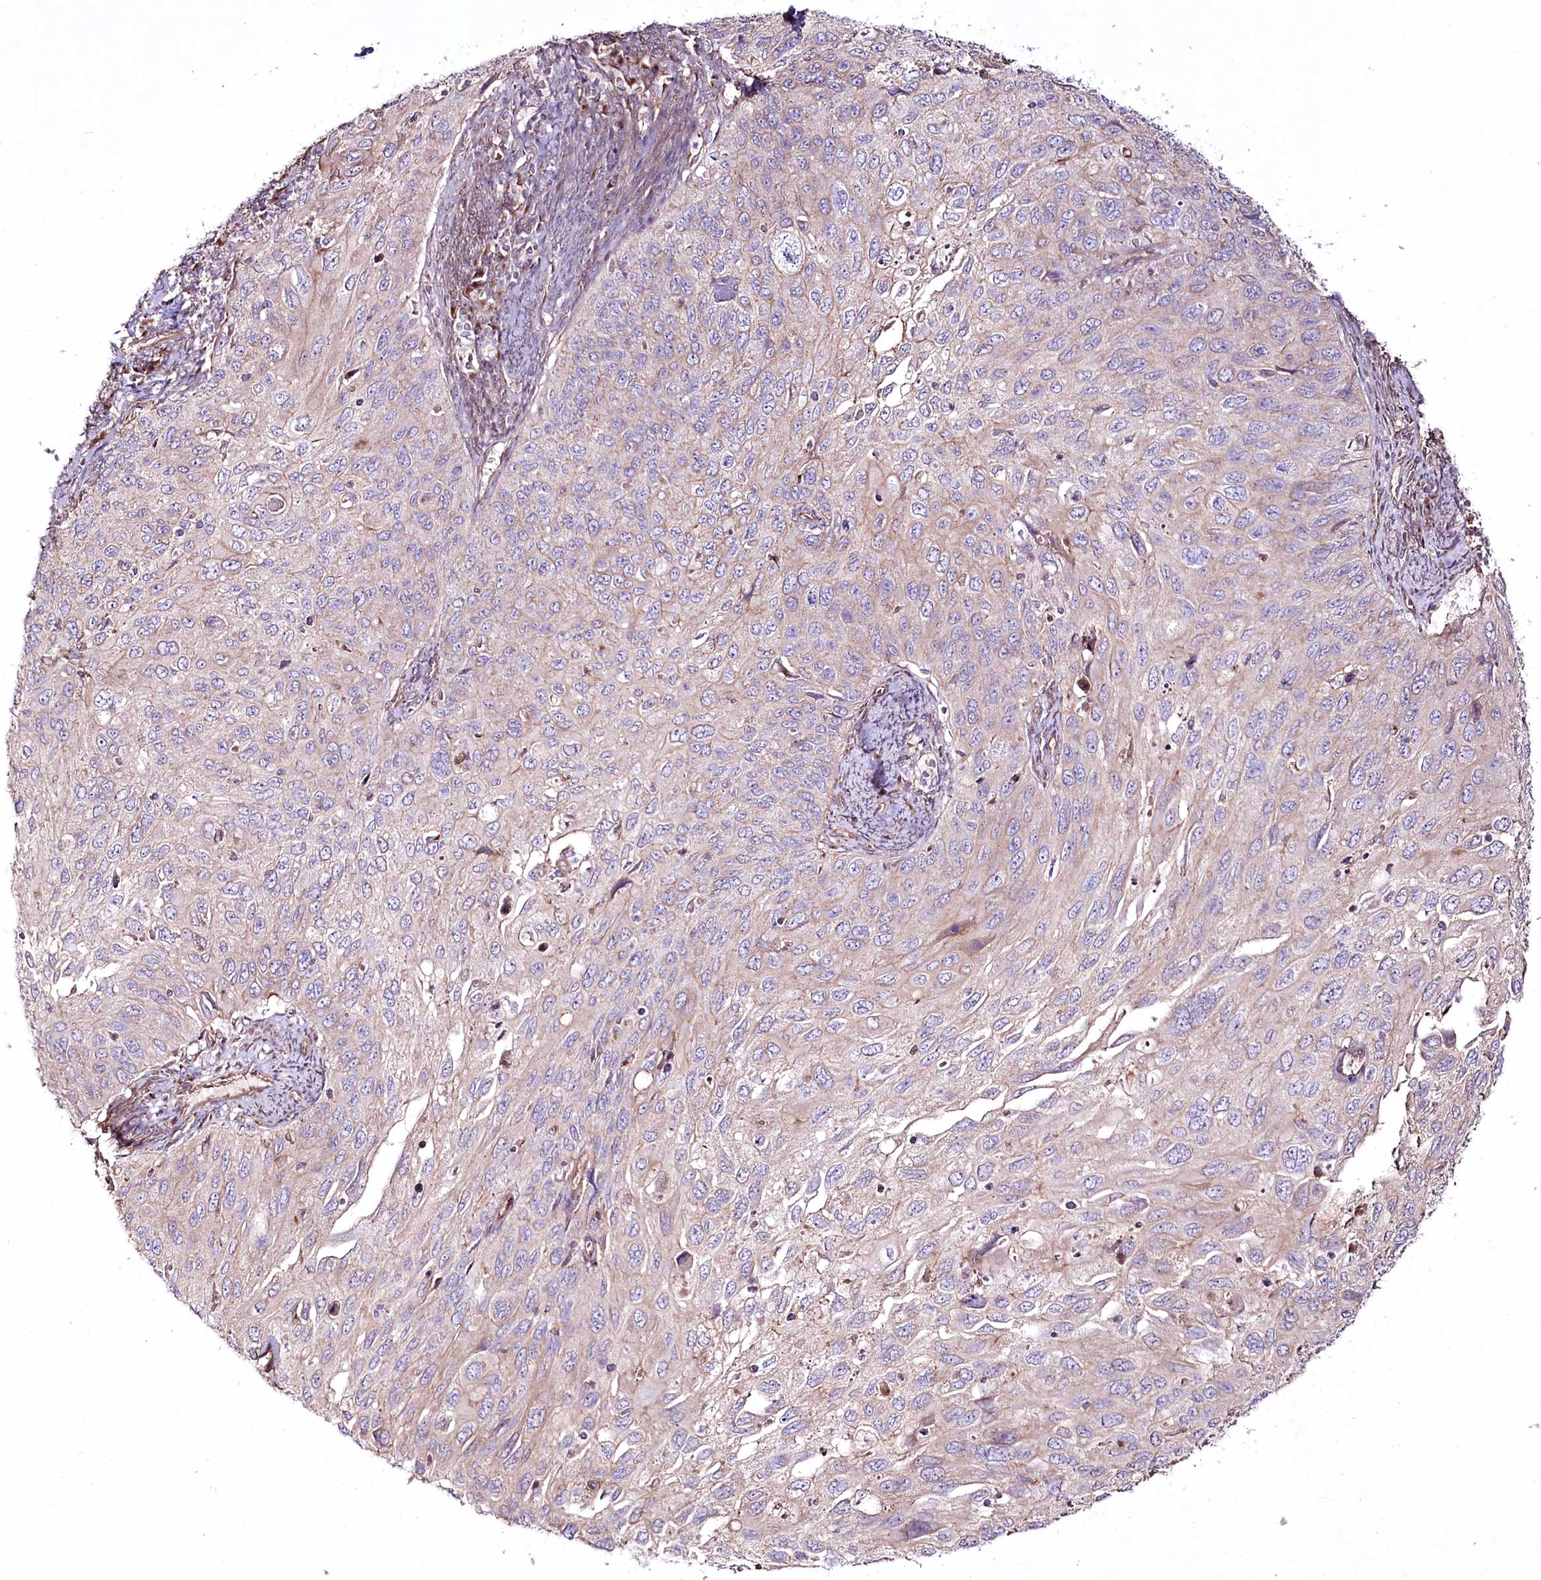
{"staining": {"intensity": "weak", "quantity": "<25%", "location": "cytoplasmic/membranous"}, "tissue": "cervical cancer", "cell_type": "Tumor cells", "image_type": "cancer", "snomed": [{"axis": "morphology", "description": "Squamous cell carcinoma, NOS"}, {"axis": "topography", "description": "Cervix"}], "caption": "Human squamous cell carcinoma (cervical) stained for a protein using immunohistochemistry displays no expression in tumor cells.", "gene": "REXO2", "patient": {"sex": "female", "age": 70}}